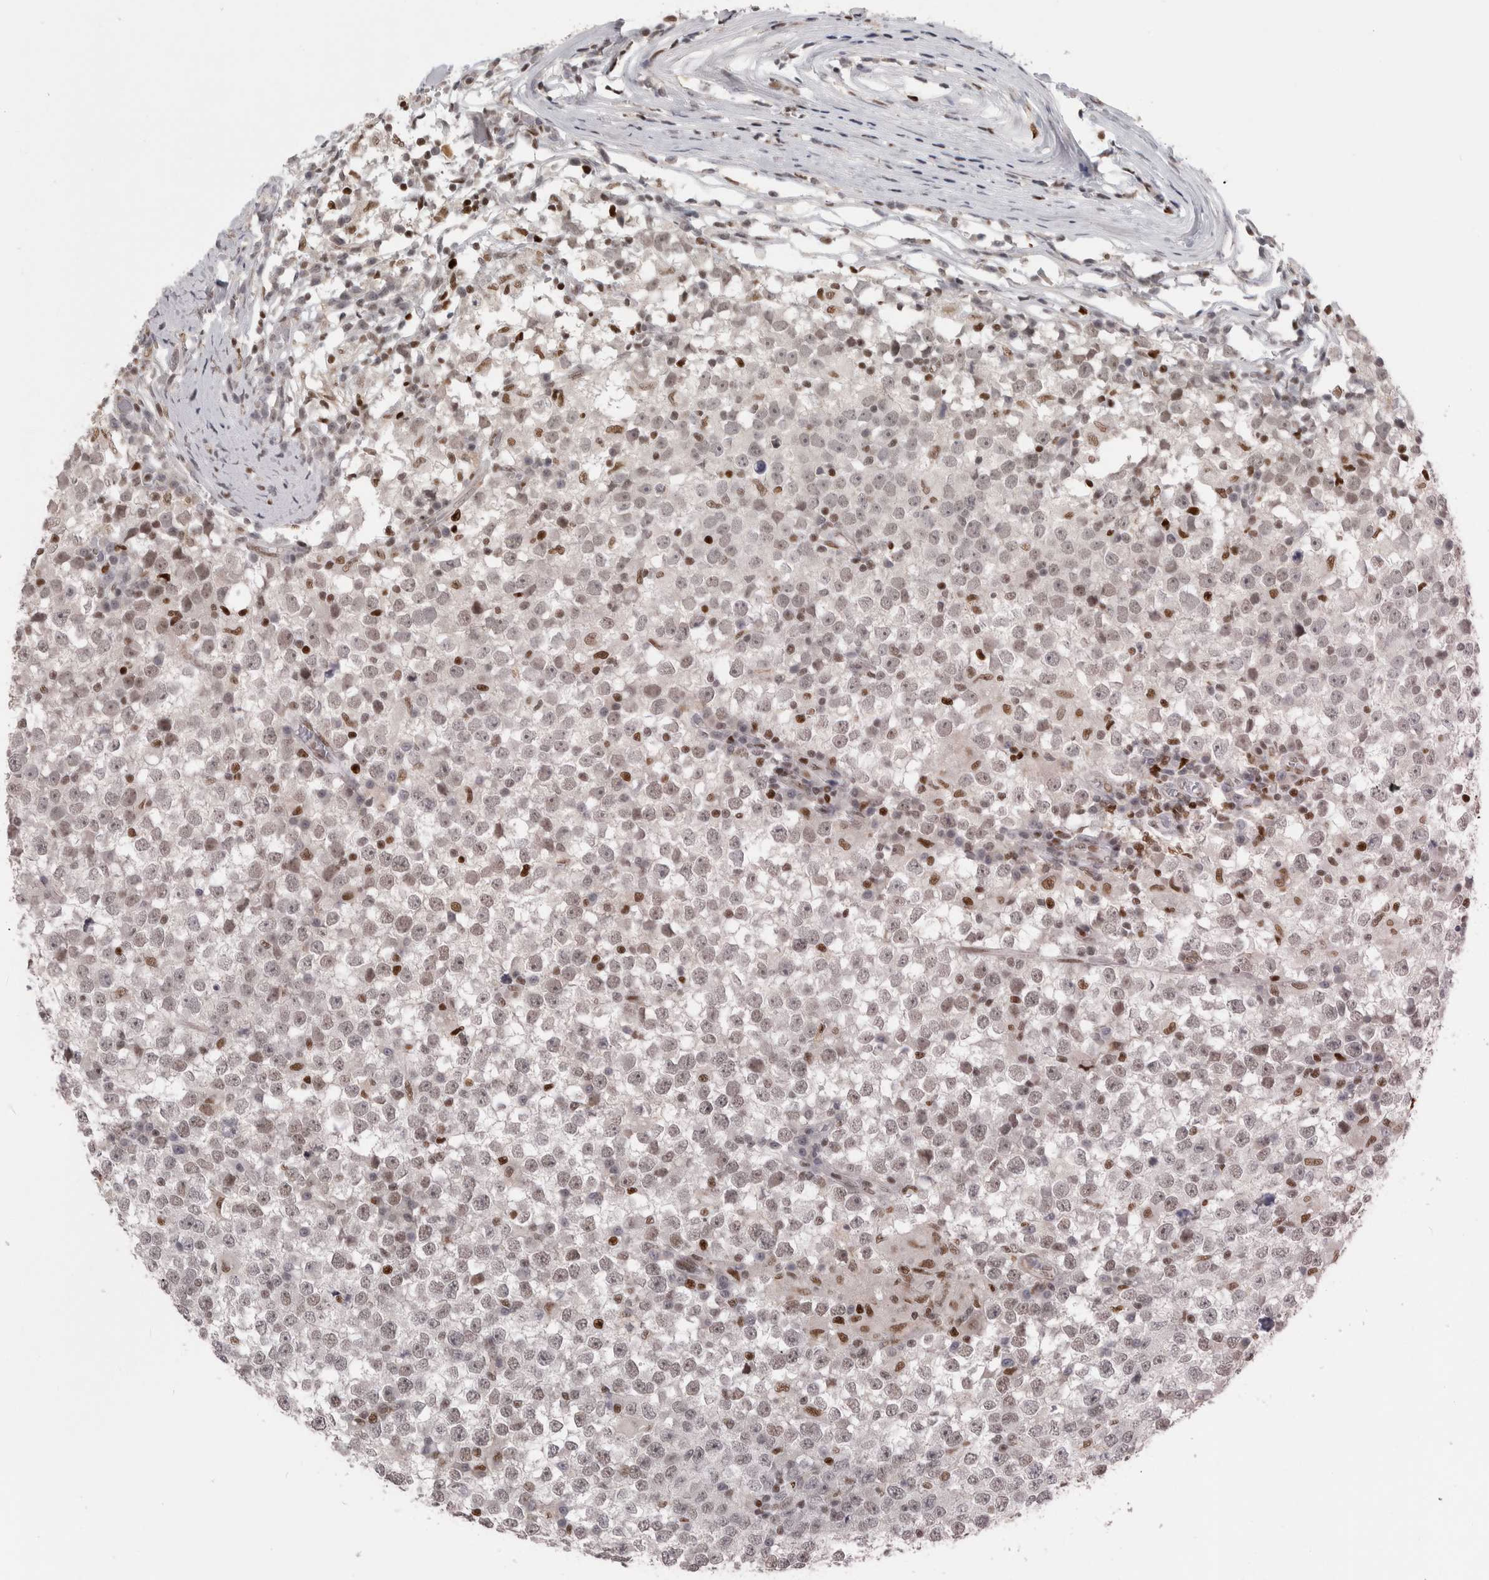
{"staining": {"intensity": "weak", "quantity": "25%-75%", "location": "nuclear"}, "tissue": "testis cancer", "cell_type": "Tumor cells", "image_type": "cancer", "snomed": [{"axis": "morphology", "description": "Seminoma, NOS"}, {"axis": "topography", "description": "Testis"}], "caption": "Immunohistochemical staining of human testis seminoma demonstrates low levels of weak nuclear protein expression in about 25%-75% of tumor cells.", "gene": "SRARP", "patient": {"sex": "male", "age": 65}}